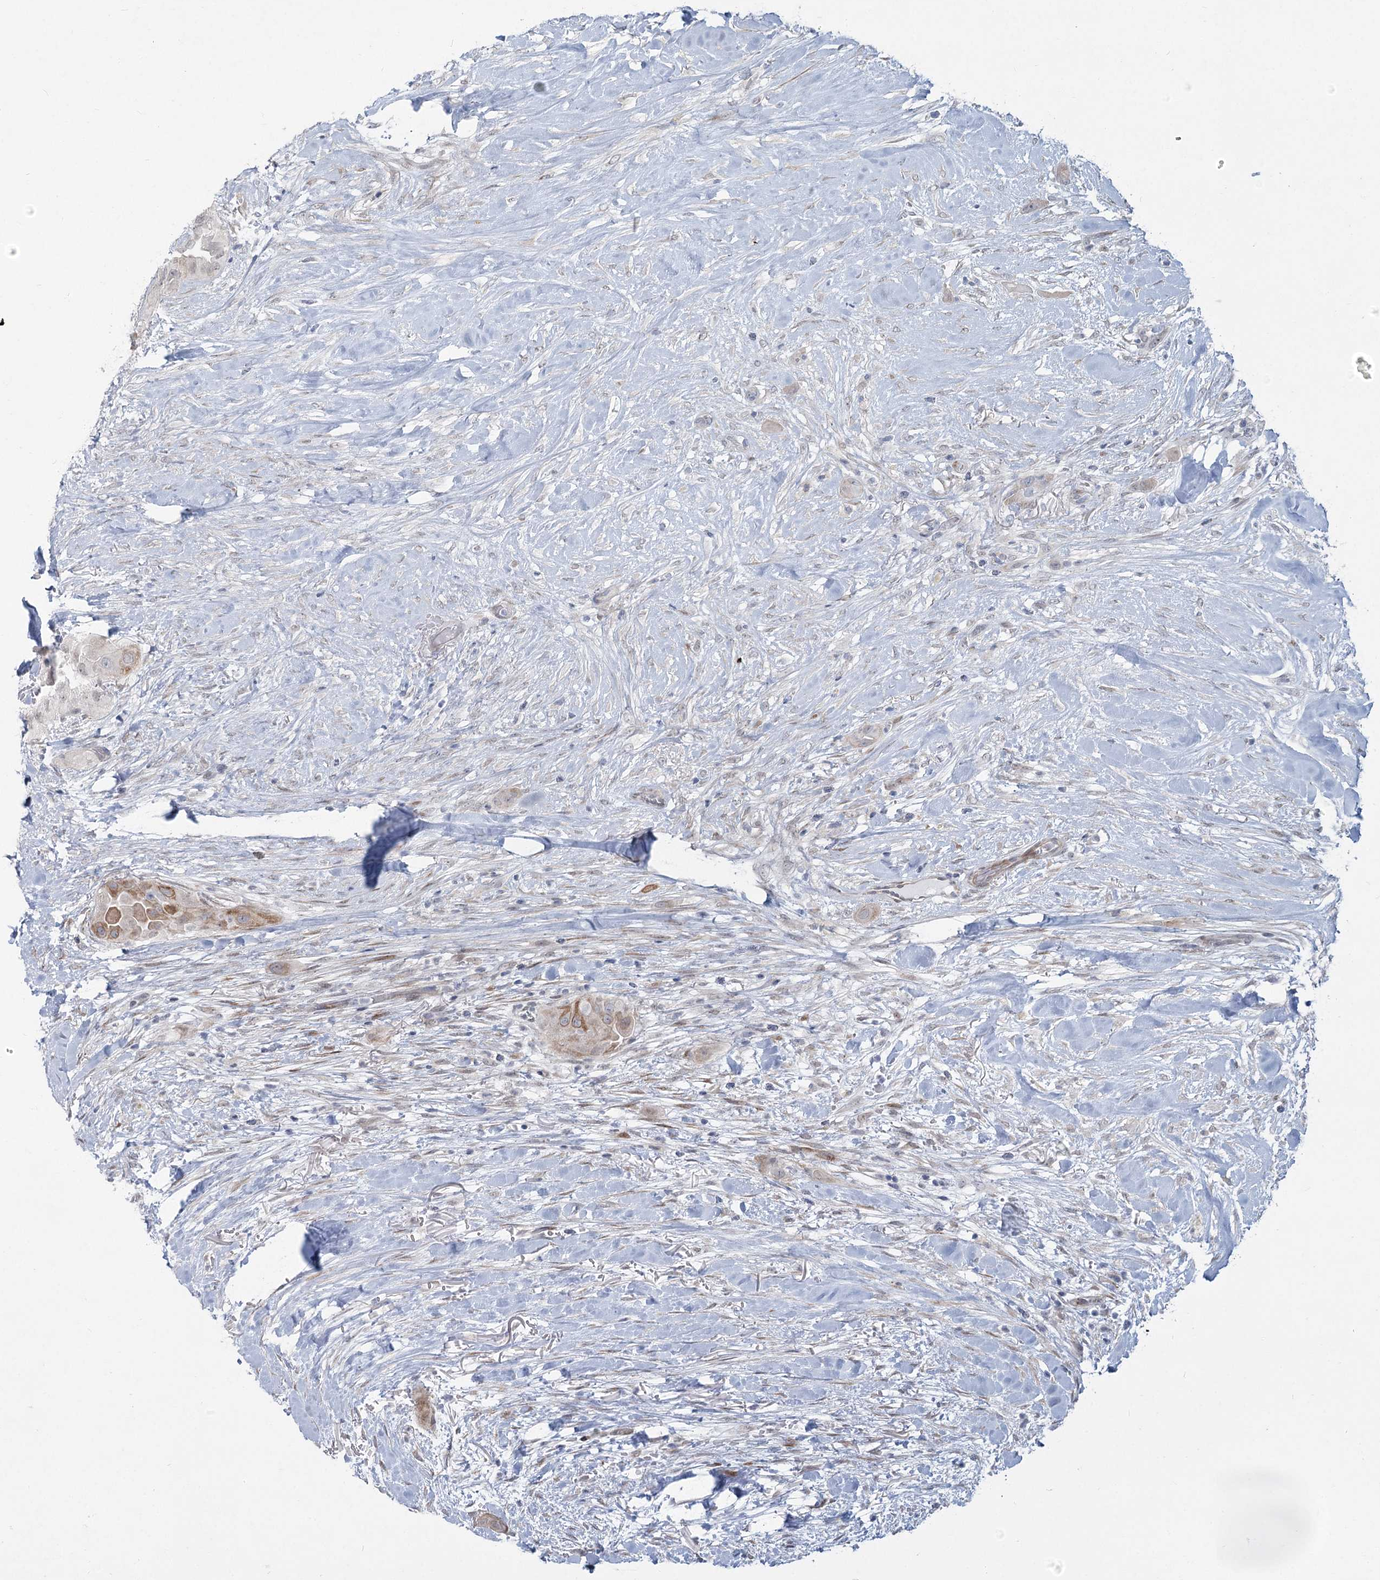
{"staining": {"intensity": "moderate", "quantity": "25%-75%", "location": "cytoplasmic/membranous"}, "tissue": "thyroid cancer", "cell_type": "Tumor cells", "image_type": "cancer", "snomed": [{"axis": "morphology", "description": "Papillary adenocarcinoma, NOS"}, {"axis": "topography", "description": "Thyroid gland"}], "caption": "An IHC image of tumor tissue is shown. Protein staining in brown labels moderate cytoplasmic/membranous positivity in thyroid cancer (papillary adenocarcinoma) within tumor cells.", "gene": "ABITRAM", "patient": {"sex": "female", "age": 59}}